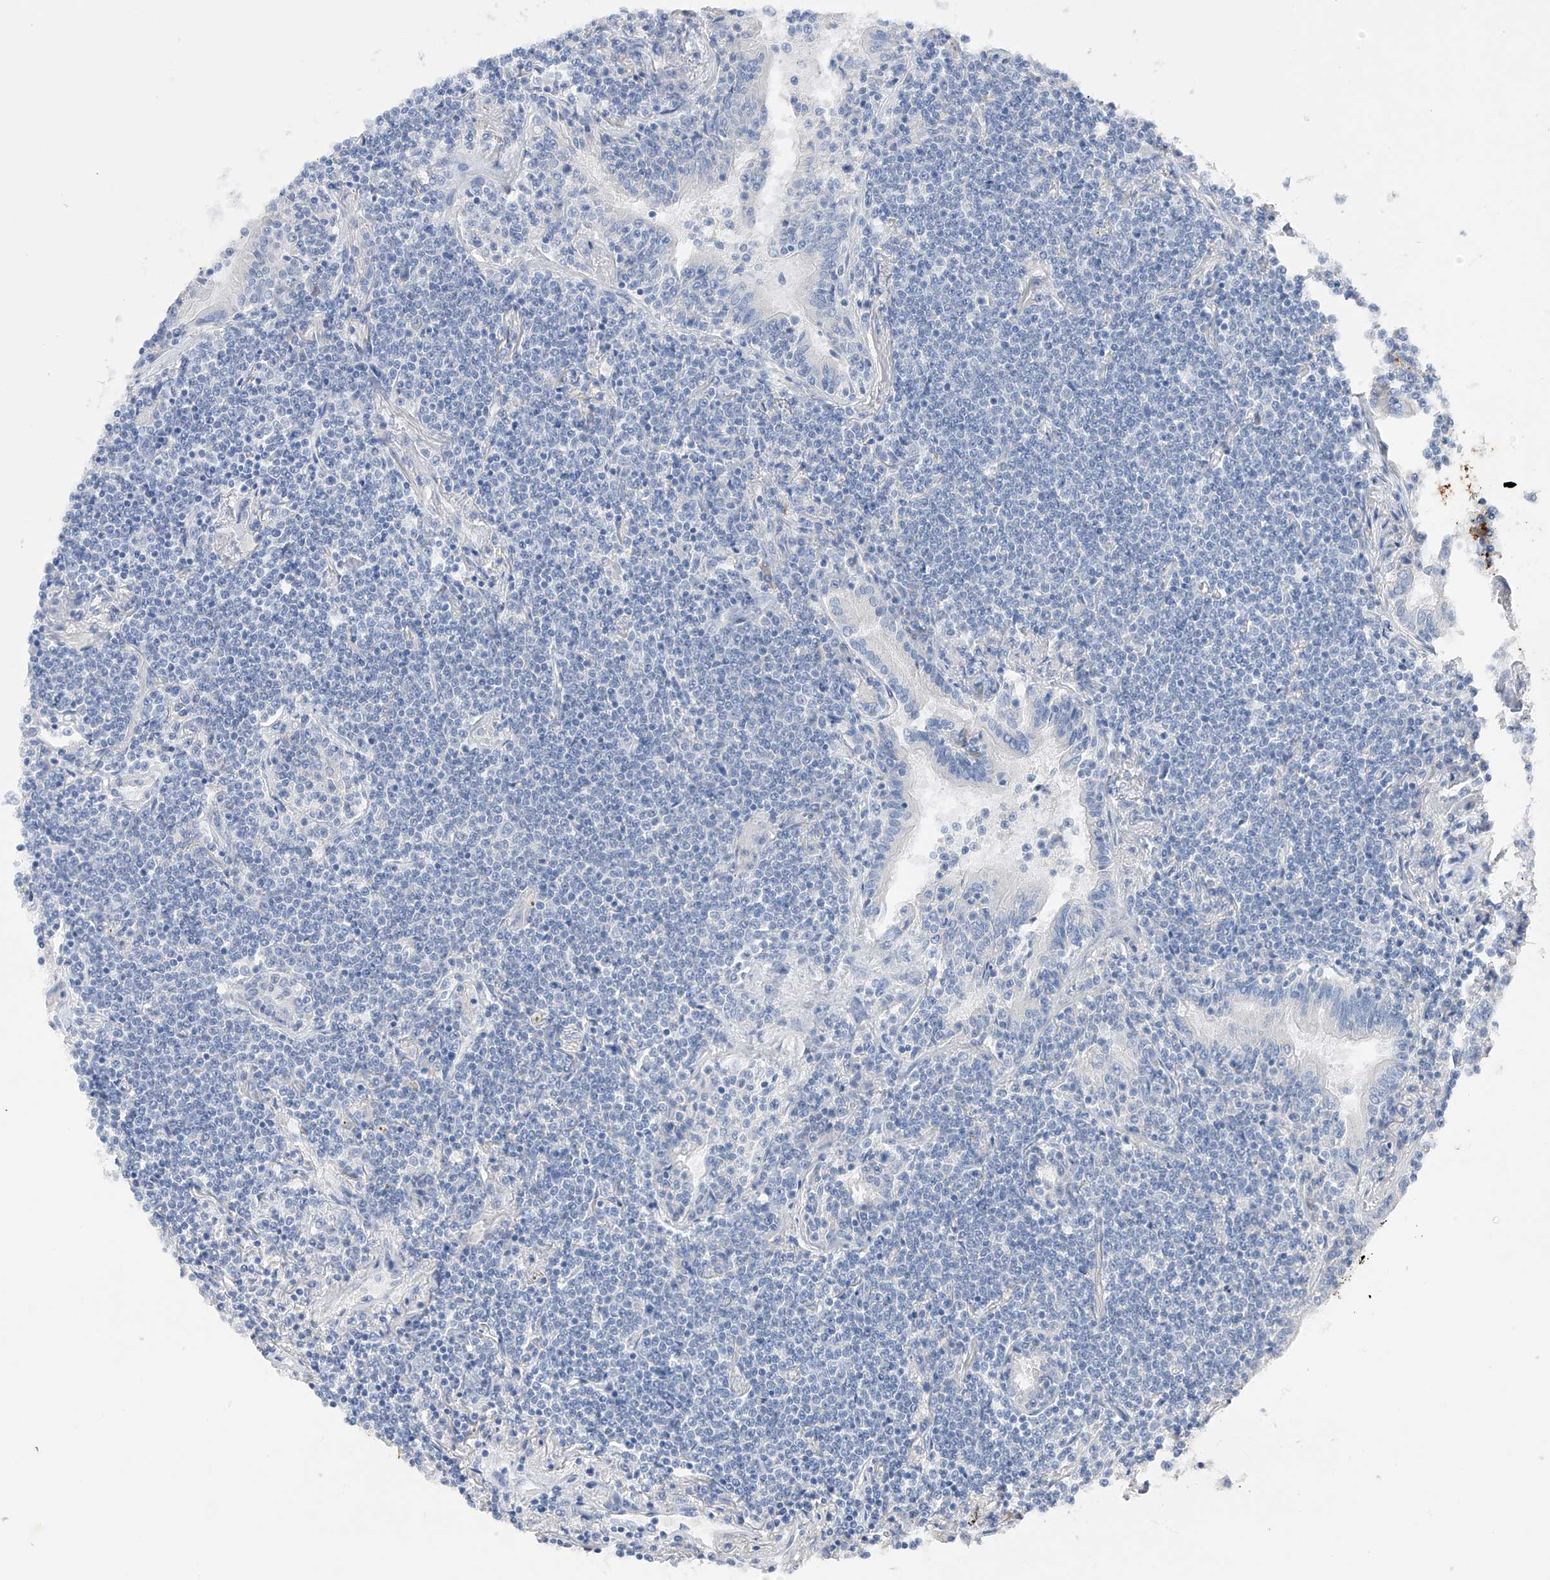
{"staining": {"intensity": "negative", "quantity": "none", "location": "none"}, "tissue": "lymphoma", "cell_type": "Tumor cells", "image_type": "cancer", "snomed": [{"axis": "morphology", "description": "Malignant lymphoma, non-Hodgkin's type, Low grade"}, {"axis": "topography", "description": "Lung"}], "caption": "A micrograph of low-grade malignant lymphoma, non-Hodgkin's type stained for a protein shows no brown staining in tumor cells.", "gene": "ADRA1A", "patient": {"sex": "female", "age": 71}}